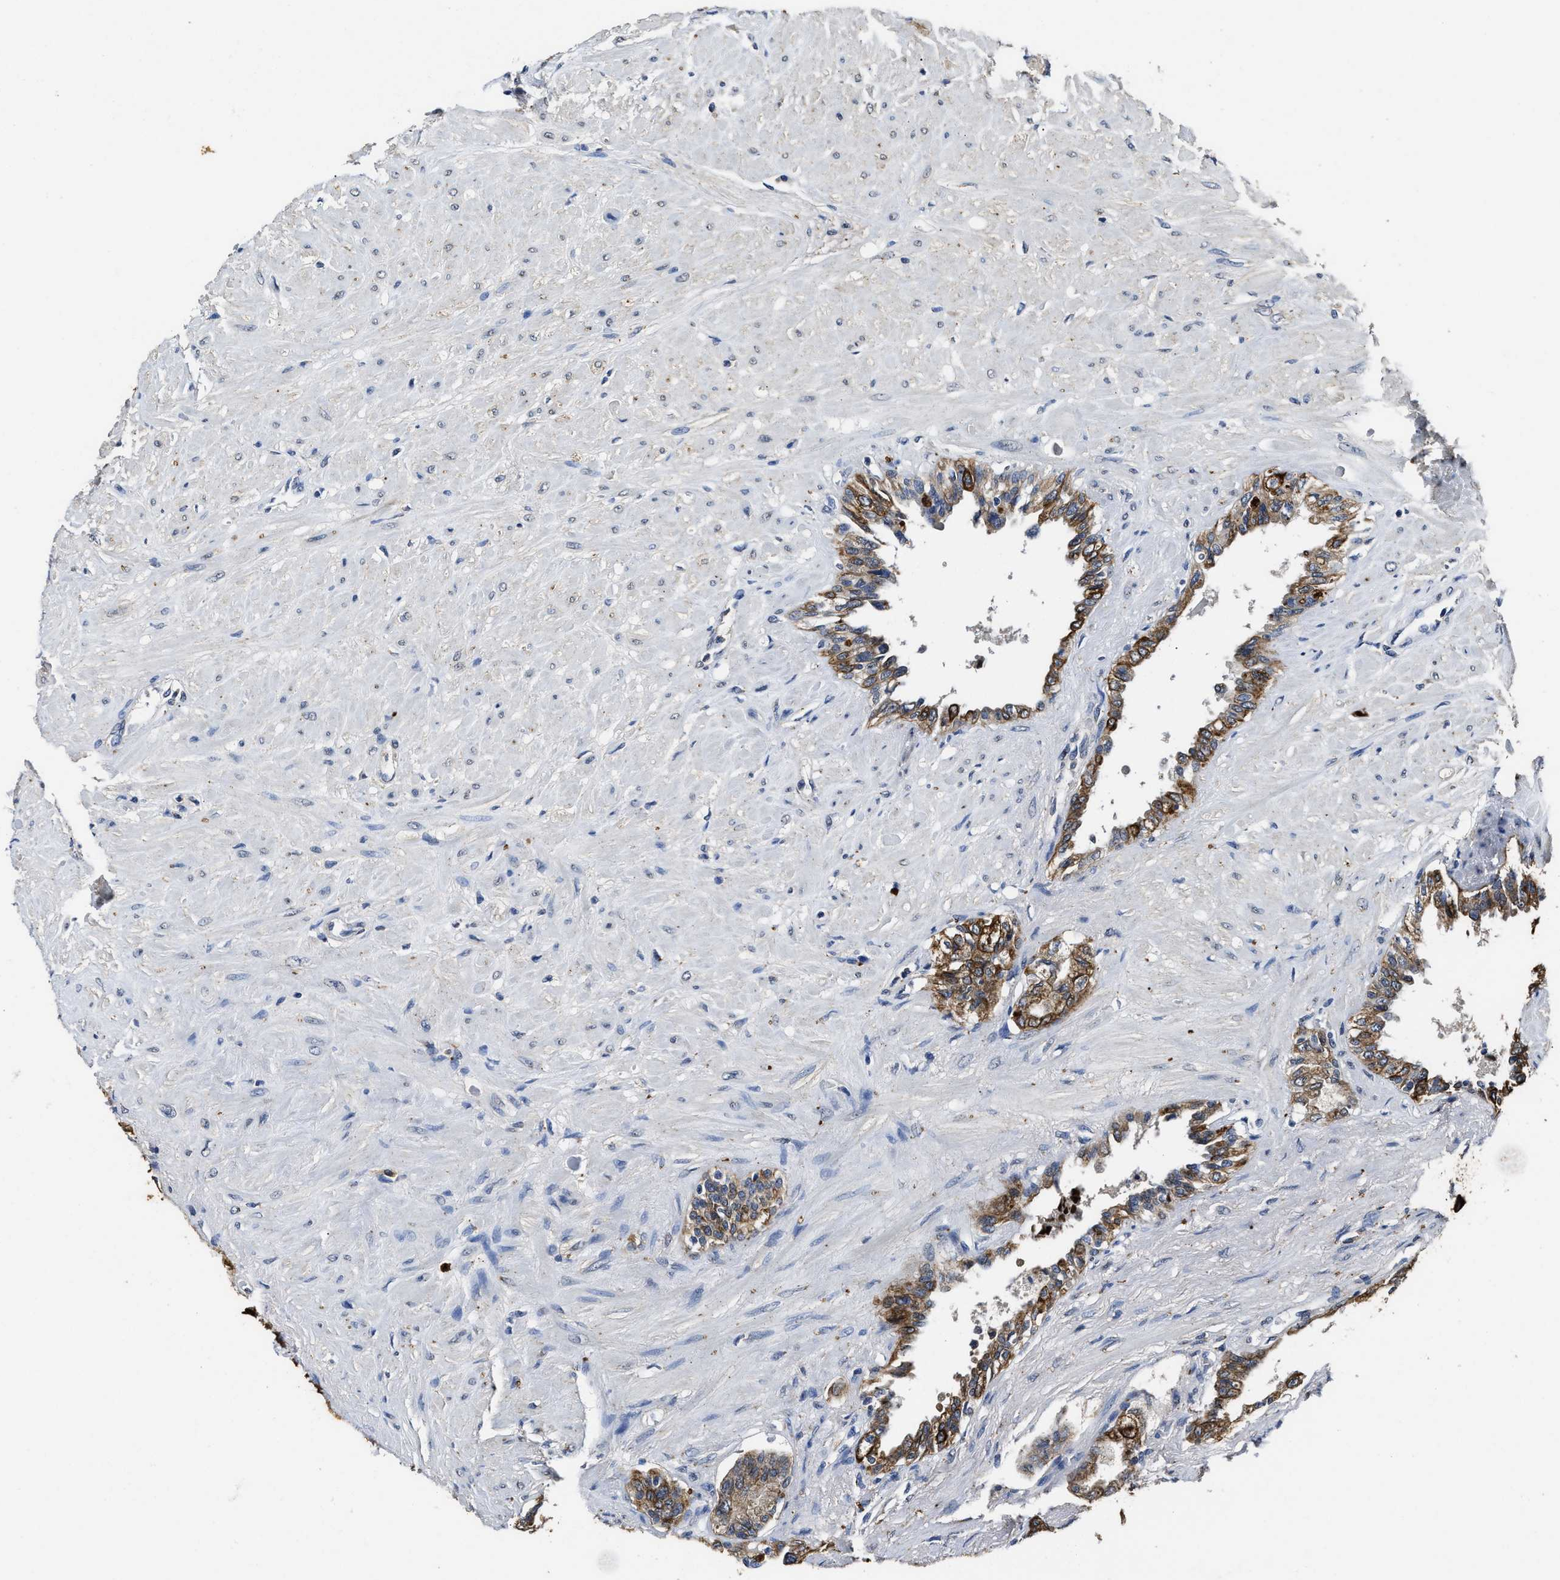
{"staining": {"intensity": "strong", "quantity": ">75%", "location": "cytoplasmic/membranous"}, "tissue": "seminal vesicle", "cell_type": "Glandular cells", "image_type": "normal", "snomed": [{"axis": "morphology", "description": "Normal tissue, NOS"}, {"axis": "topography", "description": "Seminal veicle"}], "caption": "Immunohistochemical staining of unremarkable seminal vesicle demonstrates strong cytoplasmic/membranous protein expression in approximately >75% of glandular cells. Using DAB (3,3'-diaminobenzidine) (brown) and hematoxylin (blue) stains, captured at high magnification using brightfield microscopy.", "gene": "CTNNA1", "patient": {"sex": "male", "age": 61}}